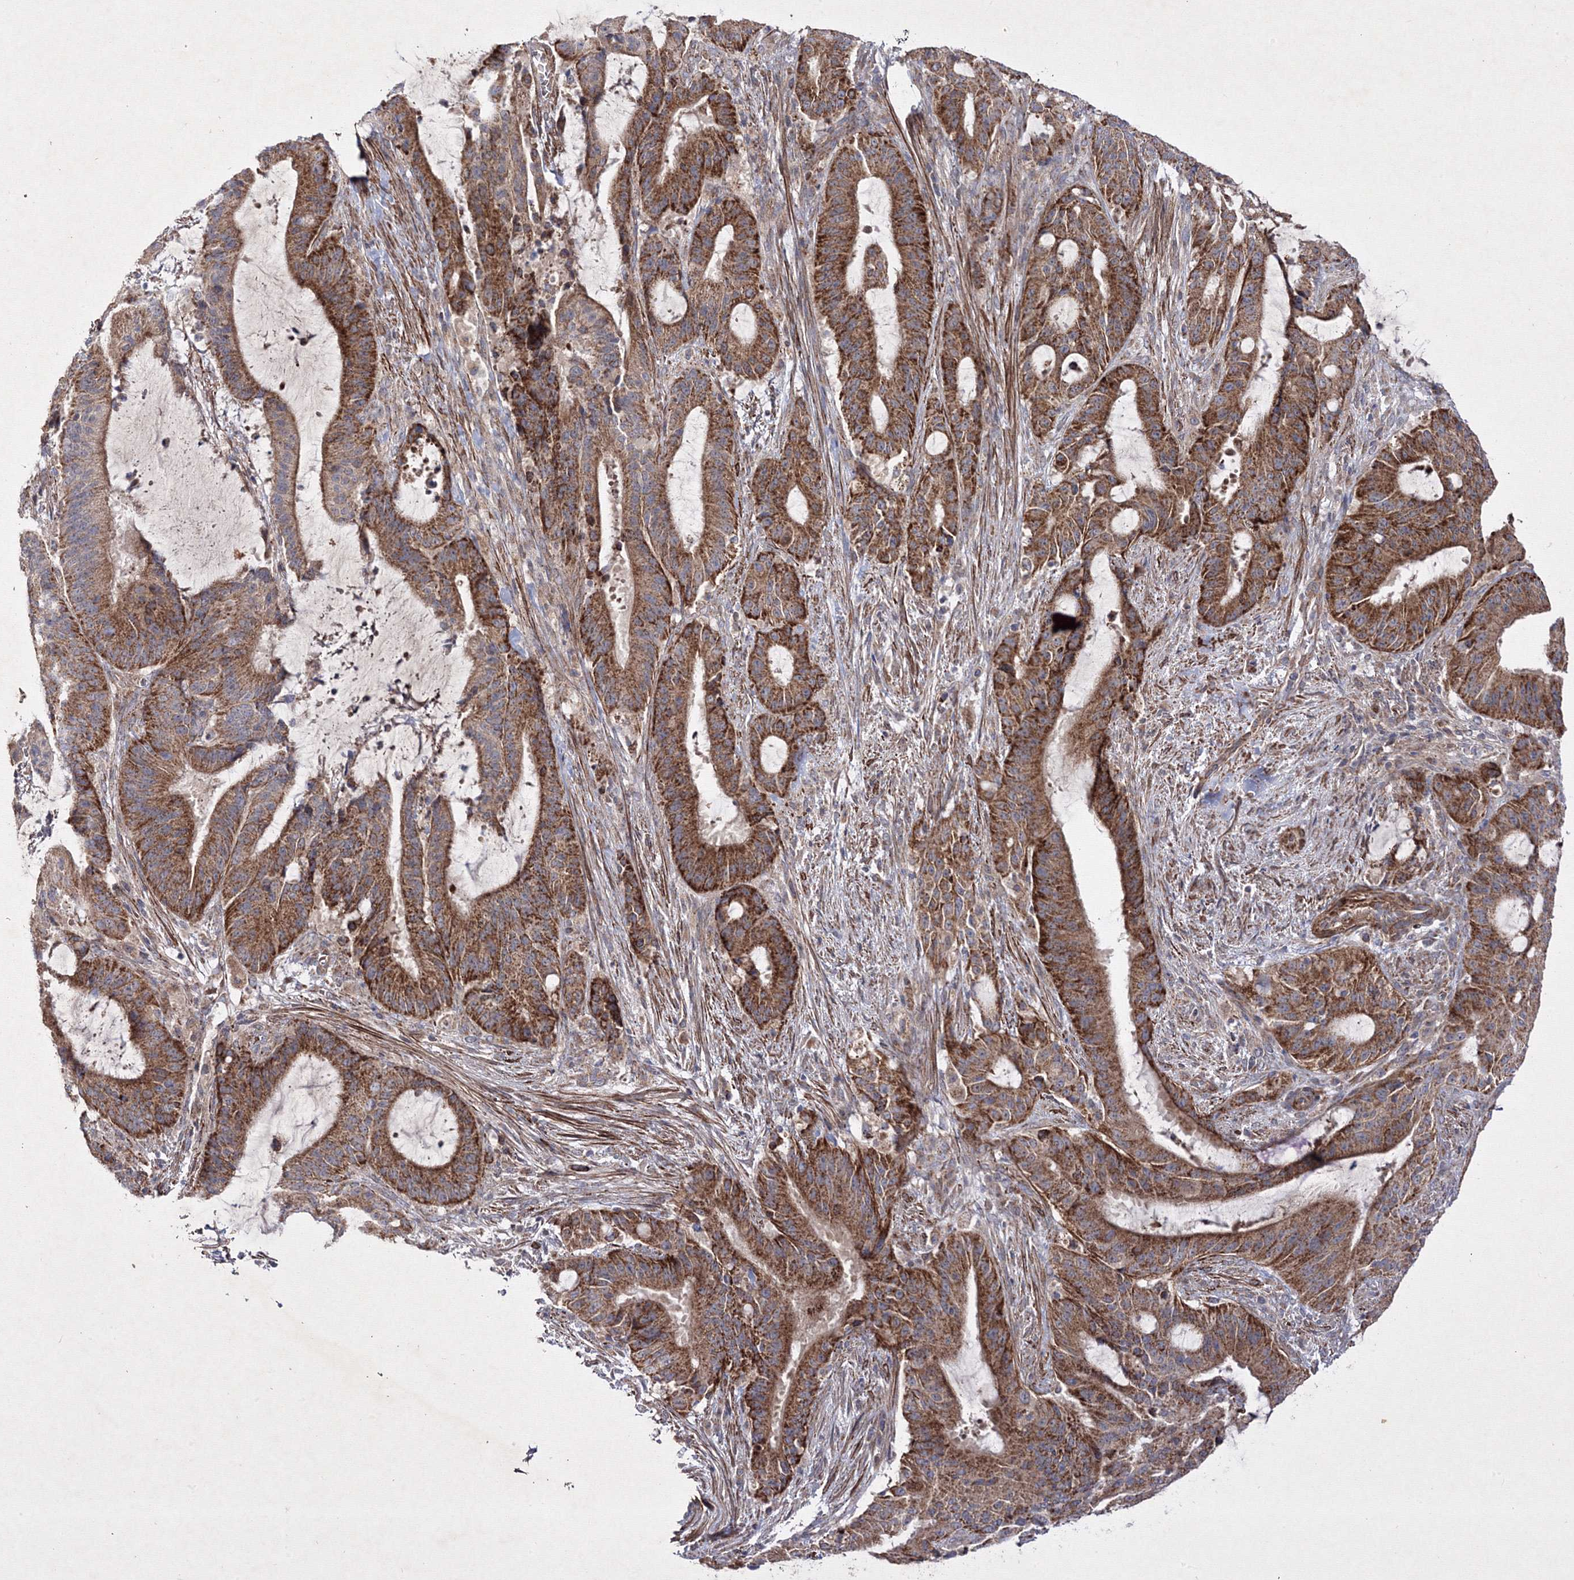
{"staining": {"intensity": "strong", "quantity": ">75%", "location": "cytoplasmic/membranous"}, "tissue": "liver cancer", "cell_type": "Tumor cells", "image_type": "cancer", "snomed": [{"axis": "morphology", "description": "Normal tissue, NOS"}, {"axis": "morphology", "description": "Cholangiocarcinoma"}, {"axis": "topography", "description": "Liver"}, {"axis": "topography", "description": "Peripheral nerve tissue"}], "caption": "Immunohistochemical staining of human liver cancer (cholangiocarcinoma) demonstrates strong cytoplasmic/membranous protein staining in about >75% of tumor cells. The staining was performed using DAB (3,3'-diaminobenzidine), with brown indicating positive protein expression. Nuclei are stained blue with hematoxylin.", "gene": "GFM1", "patient": {"sex": "female", "age": 73}}